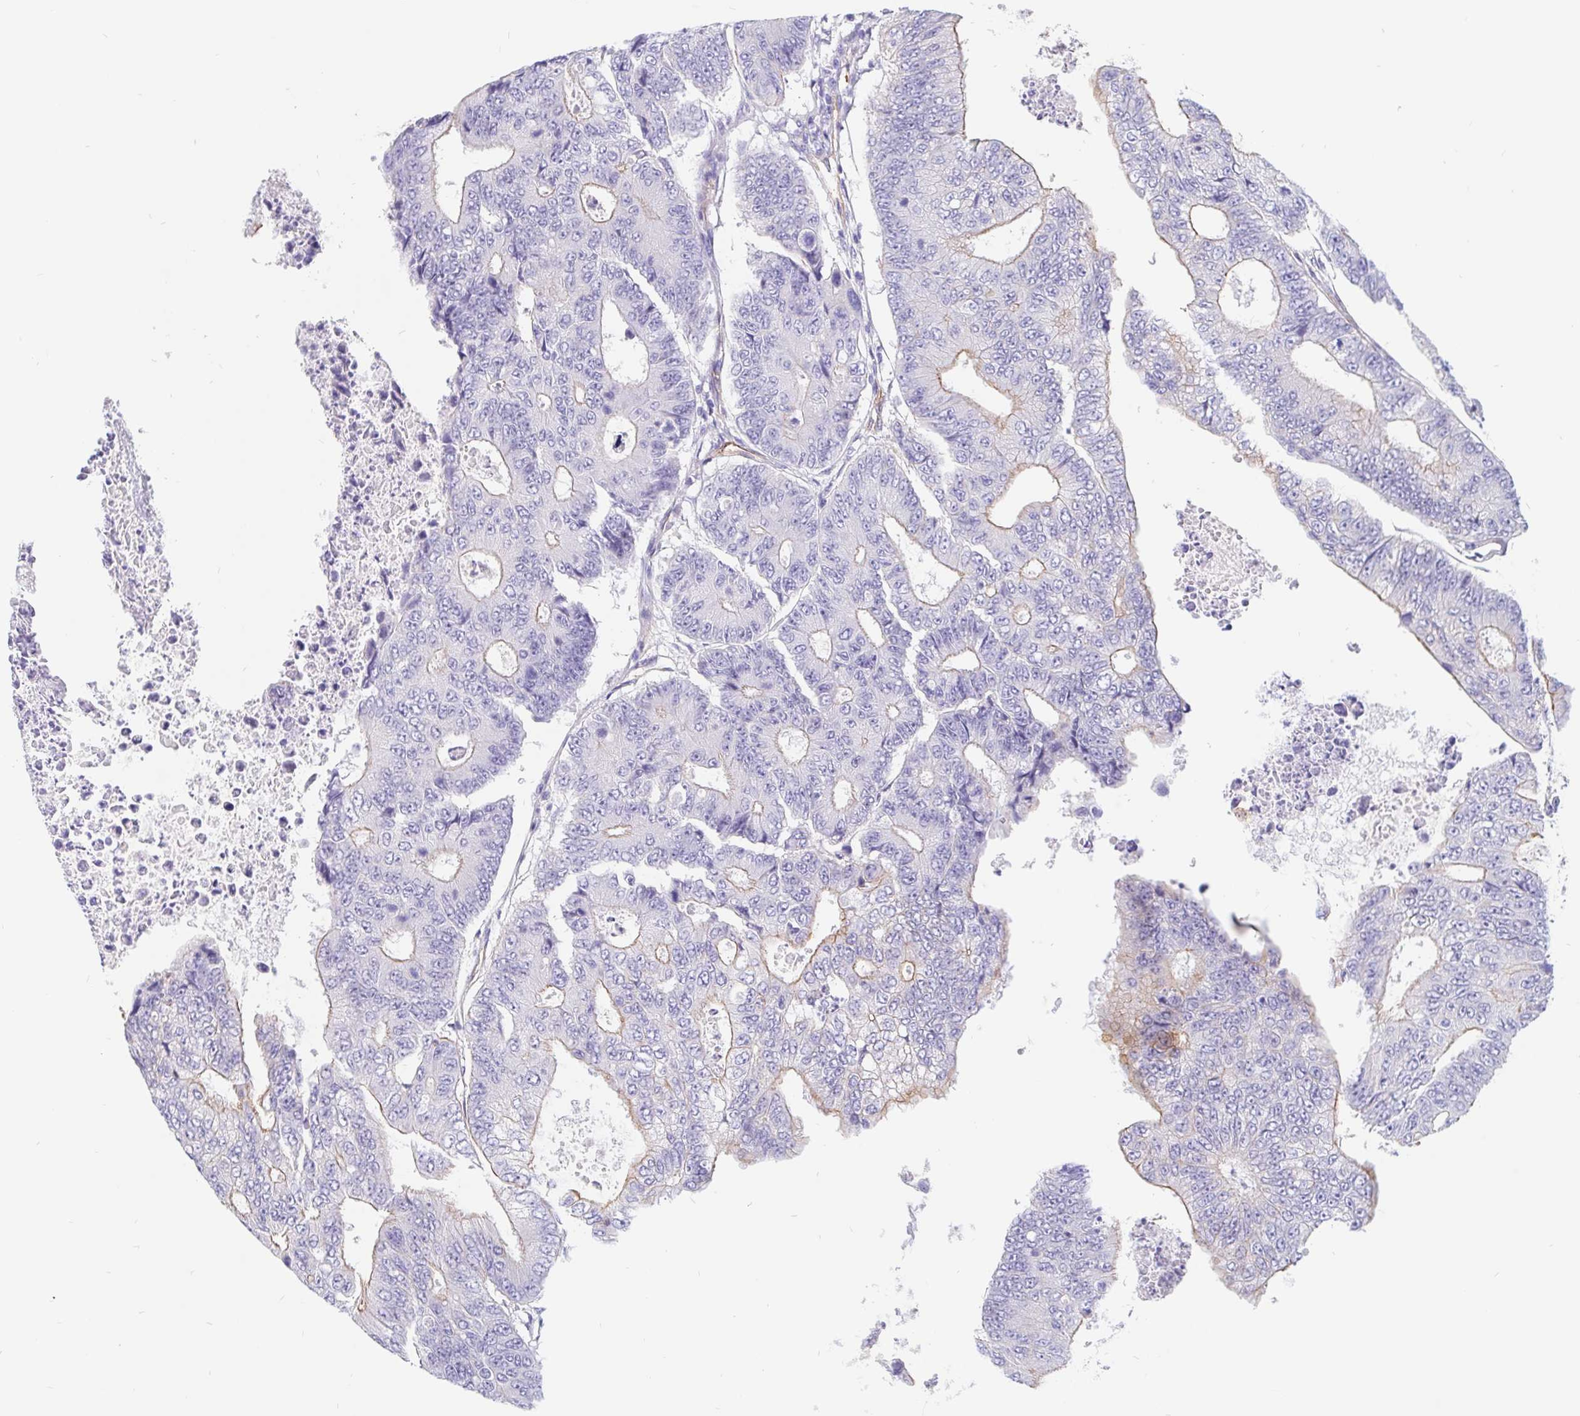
{"staining": {"intensity": "weak", "quantity": "<25%", "location": "cytoplasmic/membranous"}, "tissue": "colorectal cancer", "cell_type": "Tumor cells", "image_type": "cancer", "snomed": [{"axis": "morphology", "description": "Adenocarcinoma, NOS"}, {"axis": "topography", "description": "Colon"}], "caption": "Histopathology image shows no protein positivity in tumor cells of adenocarcinoma (colorectal) tissue. Nuclei are stained in blue.", "gene": "LIMCH1", "patient": {"sex": "female", "age": 48}}